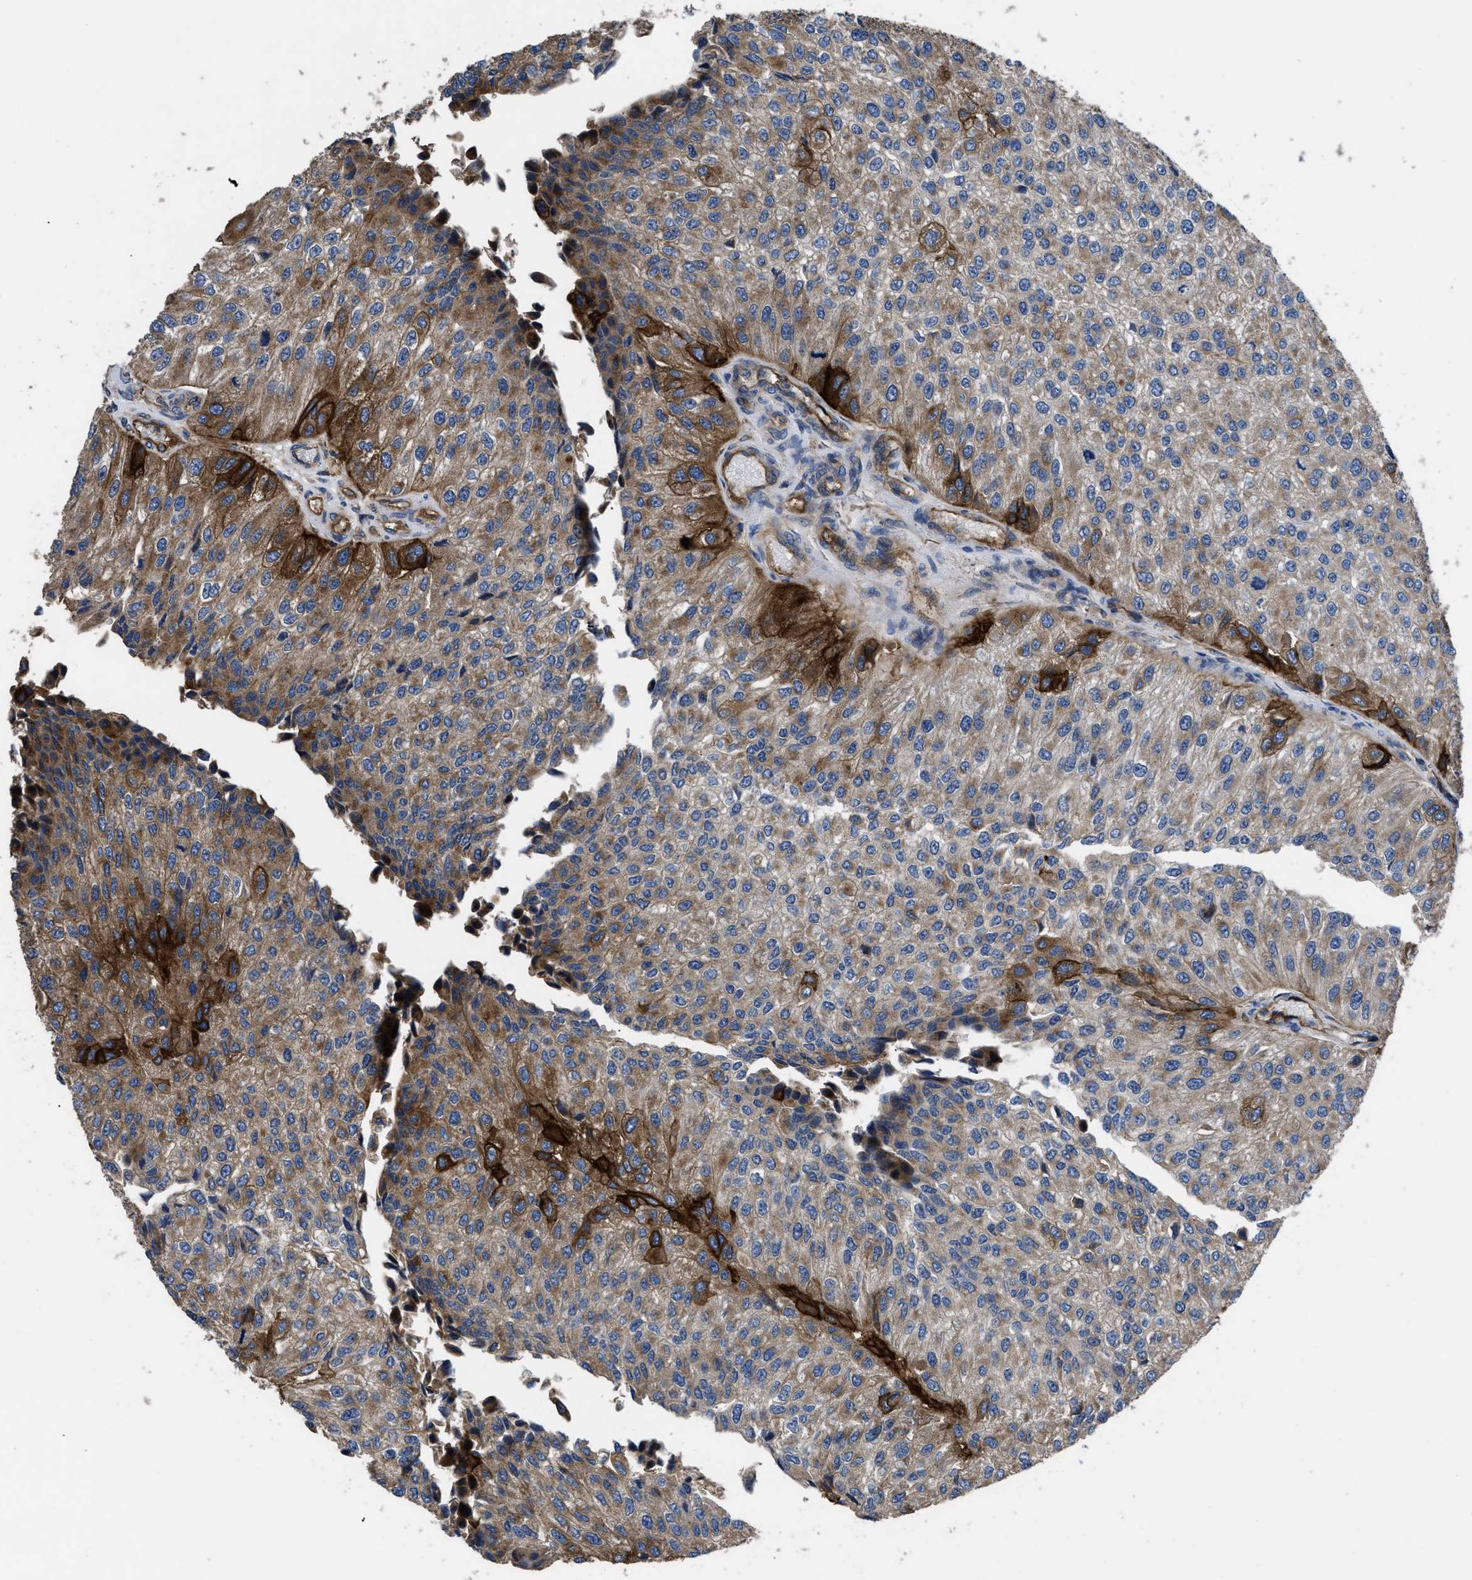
{"staining": {"intensity": "moderate", "quantity": ">75%", "location": "cytoplasmic/membranous"}, "tissue": "urothelial cancer", "cell_type": "Tumor cells", "image_type": "cancer", "snomed": [{"axis": "morphology", "description": "Urothelial carcinoma, High grade"}, {"axis": "topography", "description": "Kidney"}, {"axis": "topography", "description": "Urinary bladder"}], "caption": "Moderate cytoplasmic/membranous protein expression is appreciated in approximately >75% of tumor cells in high-grade urothelial carcinoma.", "gene": "NT5E", "patient": {"sex": "male", "age": 77}}